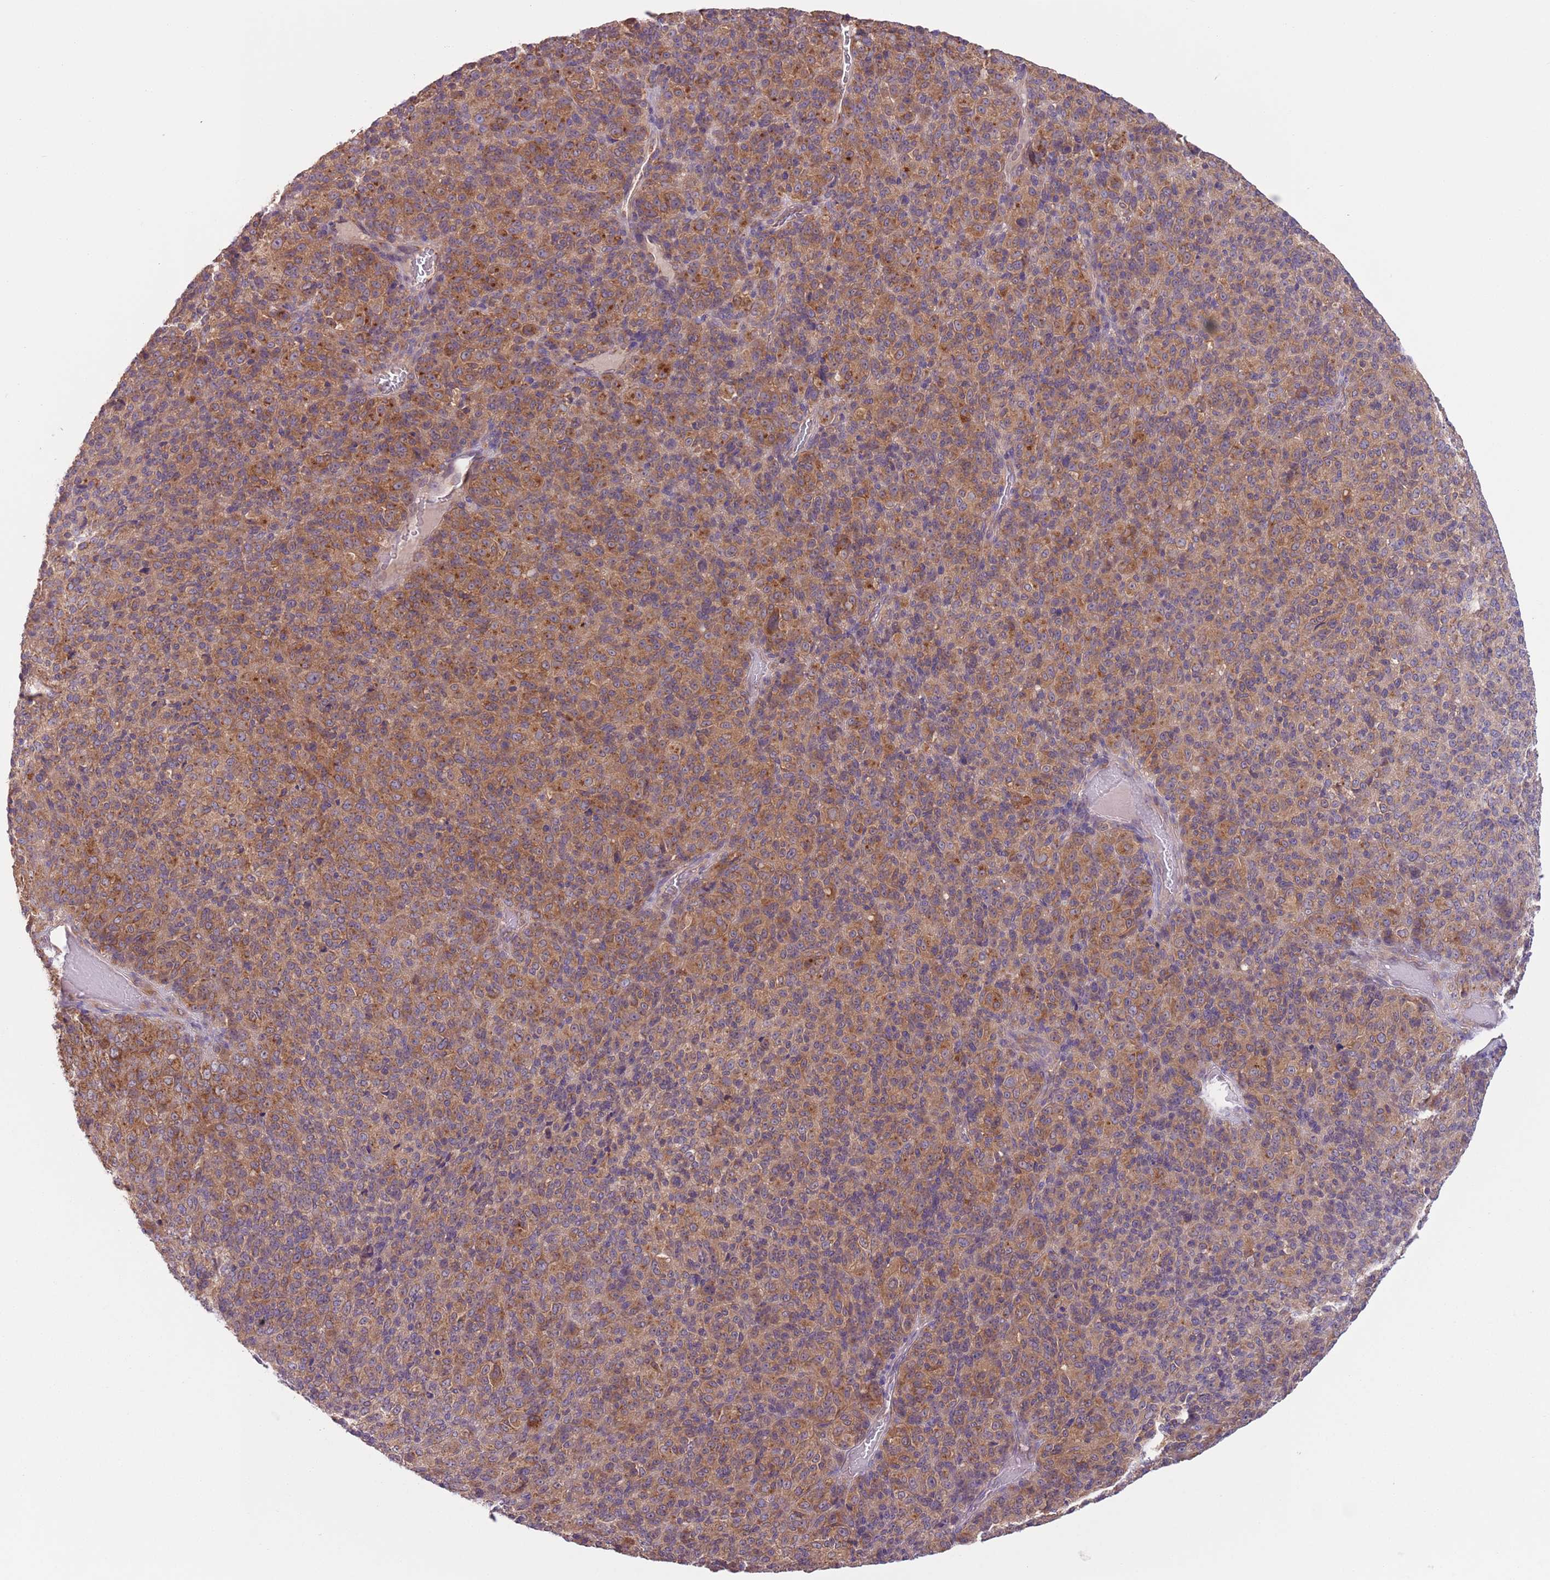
{"staining": {"intensity": "moderate", "quantity": ">75%", "location": "cytoplasmic/membranous"}, "tissue": "melanoma", "cell_type": "Tumor cells", "image_type": "cancer", "snomed": [{"axis": "morphology", "description": "Malignant melanoma, Metastatic site"}, {"axis": "topography", "description": "Brain"}], "caption": "Protein expression analysis of human melanoma reveals moderate cytoplasmic/membranous expression in about >75% of tumor cells. (Stains: DAB (3,3'-diaminobenzidine) in brown, nuclei in blue, Microscopy: brightfield microscopy at high magnification).", "gene": "COPE", "patient": {"sex": "female", "age": 56}}